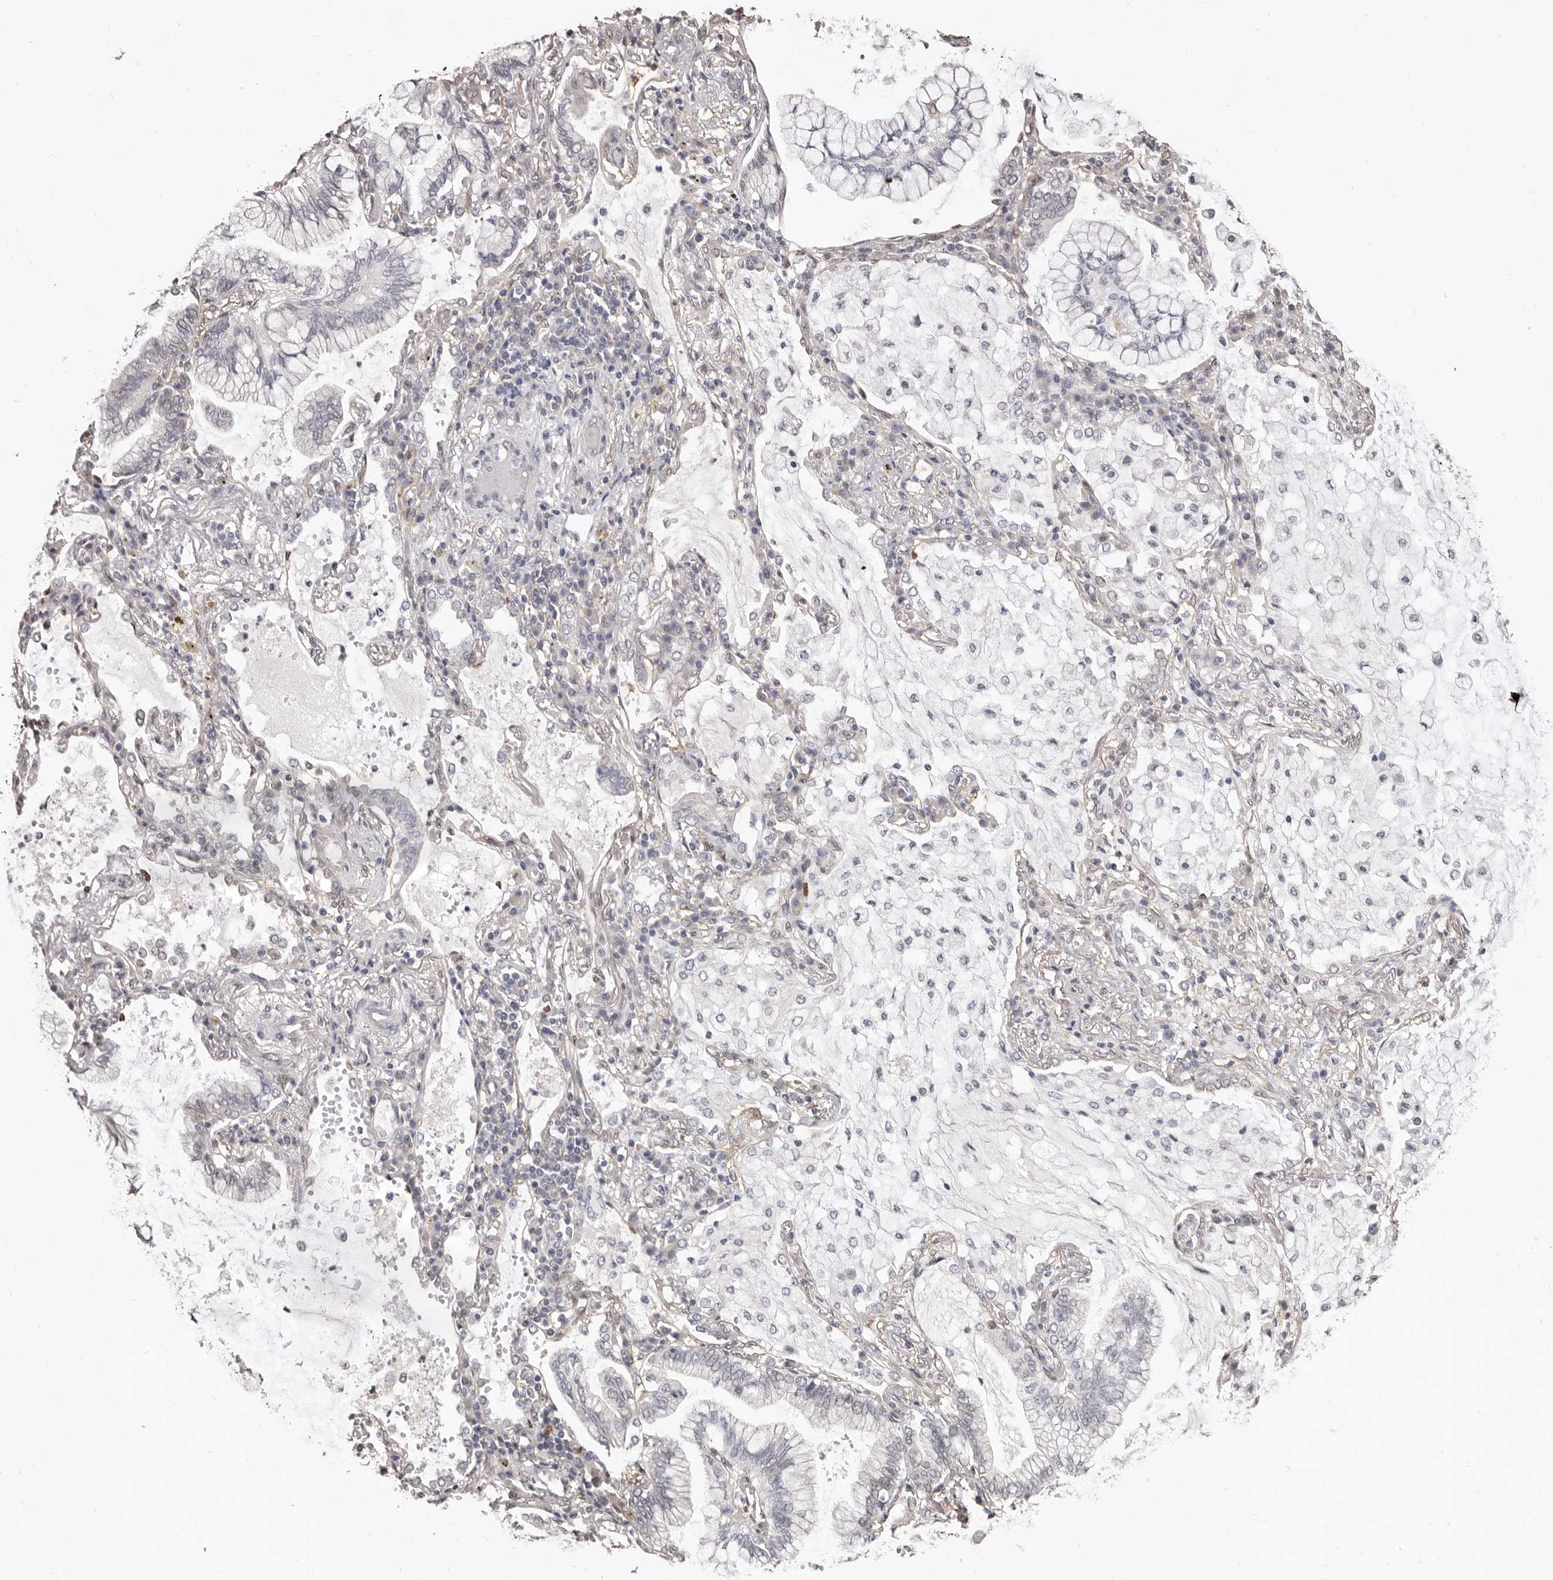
{"staining": {"intensity": "negative", "quantity": "none", "location": "none"}, "tissue": "lung cancer", "cell_type": "Tumor cells", "image_type": "cancer", "snomed": [{"axis": "morphology", "description": "Adenocarcinoma, NOS"}, {"axis": "topography", "description": "Lung"}], "caption": "Photomicrograph shows no protein expression in tumor cells of lung adenocarcinoma tissue.", "gene": "KHDRBS2", "patient": {"sex": "female", "age": 70}}